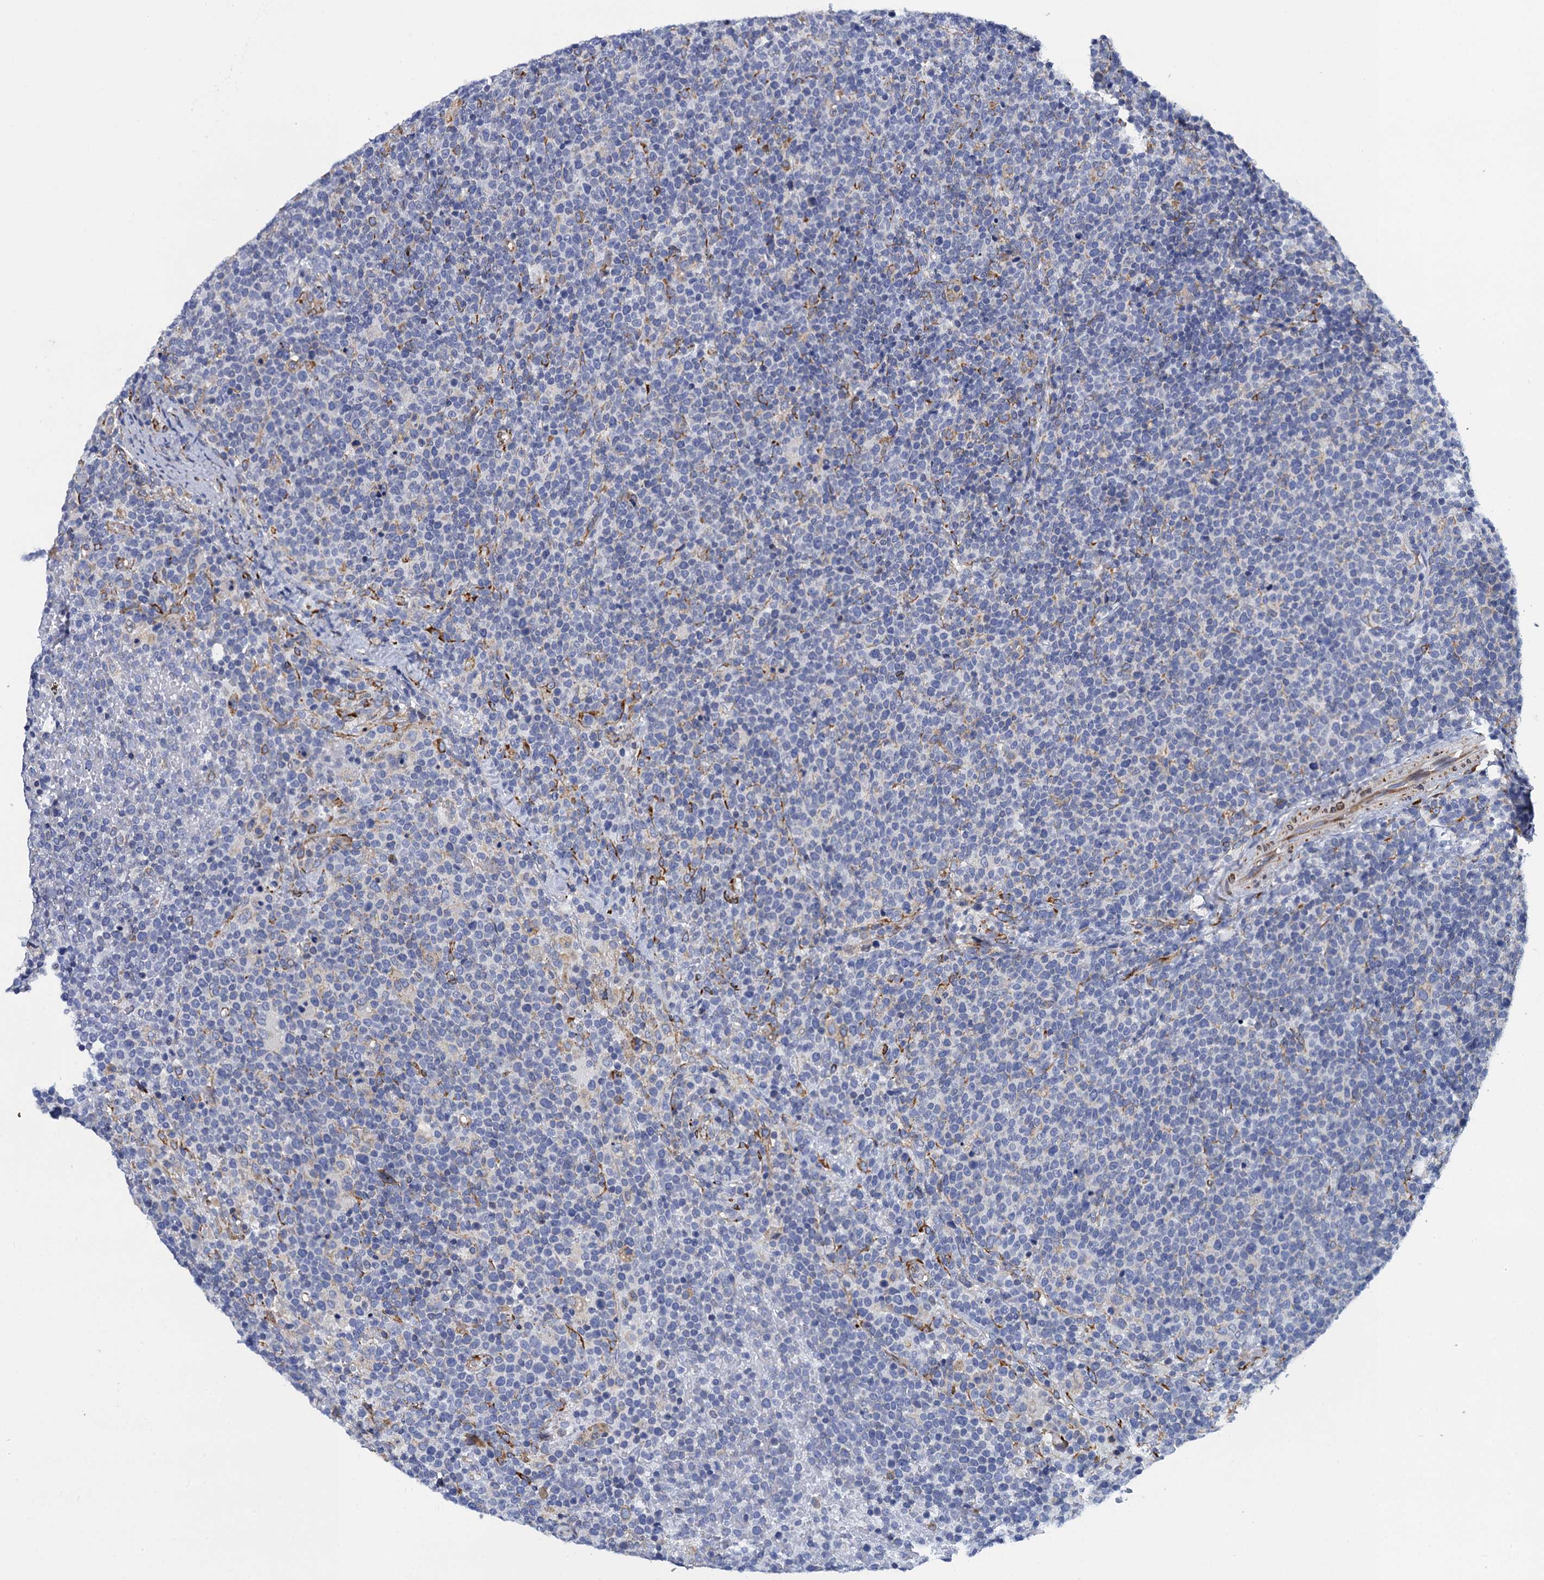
{"staining": {"intensity": "negative", "quantity": "none", "location": "none"}, "tissue": "lymphoma", "cell_type": "Tumor cells", "image_type": "cancer", "snomed": [{"axis": "morphology", "description": "Malignant lymphoma, non-Hodgkin's type, High grade"}, {"axis": "topography", "description": "Lymph node"}], "caption": "Immunohistochemical staining of human malignant lymphoma, non-Hodgkin's type (high-grade) displays no significant staining in tumor cells. (Immunohistochemistry, brightfield microscopy, high magnification).", "gene": "POGLUT3", "patient": {"sex": "male", "age": 61}}